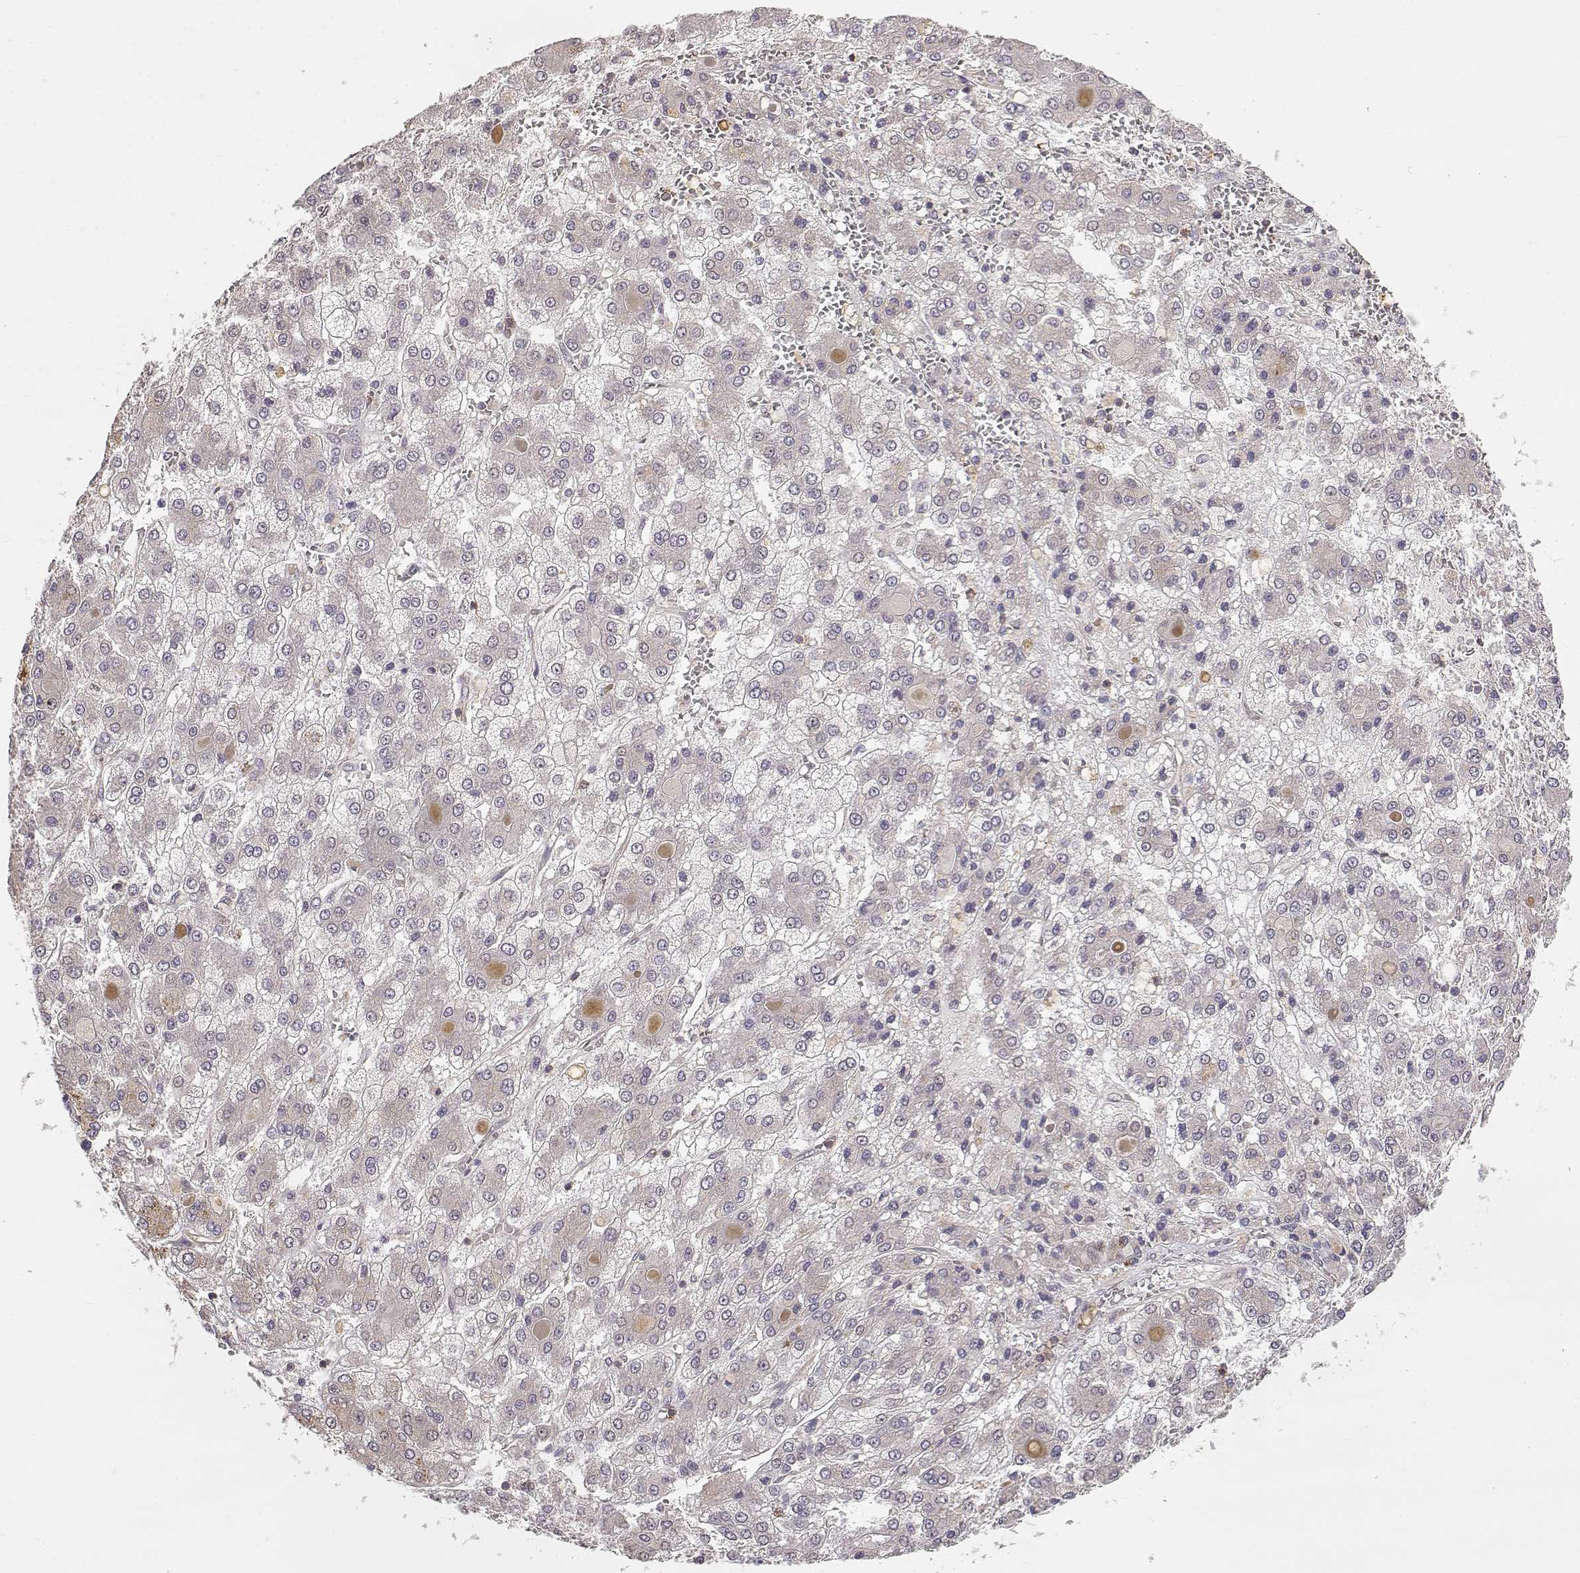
{"staining": {"intensity": "negative", "quantity": "none", "location": "none"}, "tissue": "liver cancer", "cell_type": "Tumor cells", "image_type": "cancer", "snomed": [{"axis": "morphology", "description": "Carcinoma, Hepatocellular, NOS"}, {"axis": "topography", "description": "Liver"}], "caption": "Human liver cancer stained for a protein using IHC demonstrates no expression in tumor cells.", "gene": "IFITM1", "patient": {"sex": "male", "age": 73}}